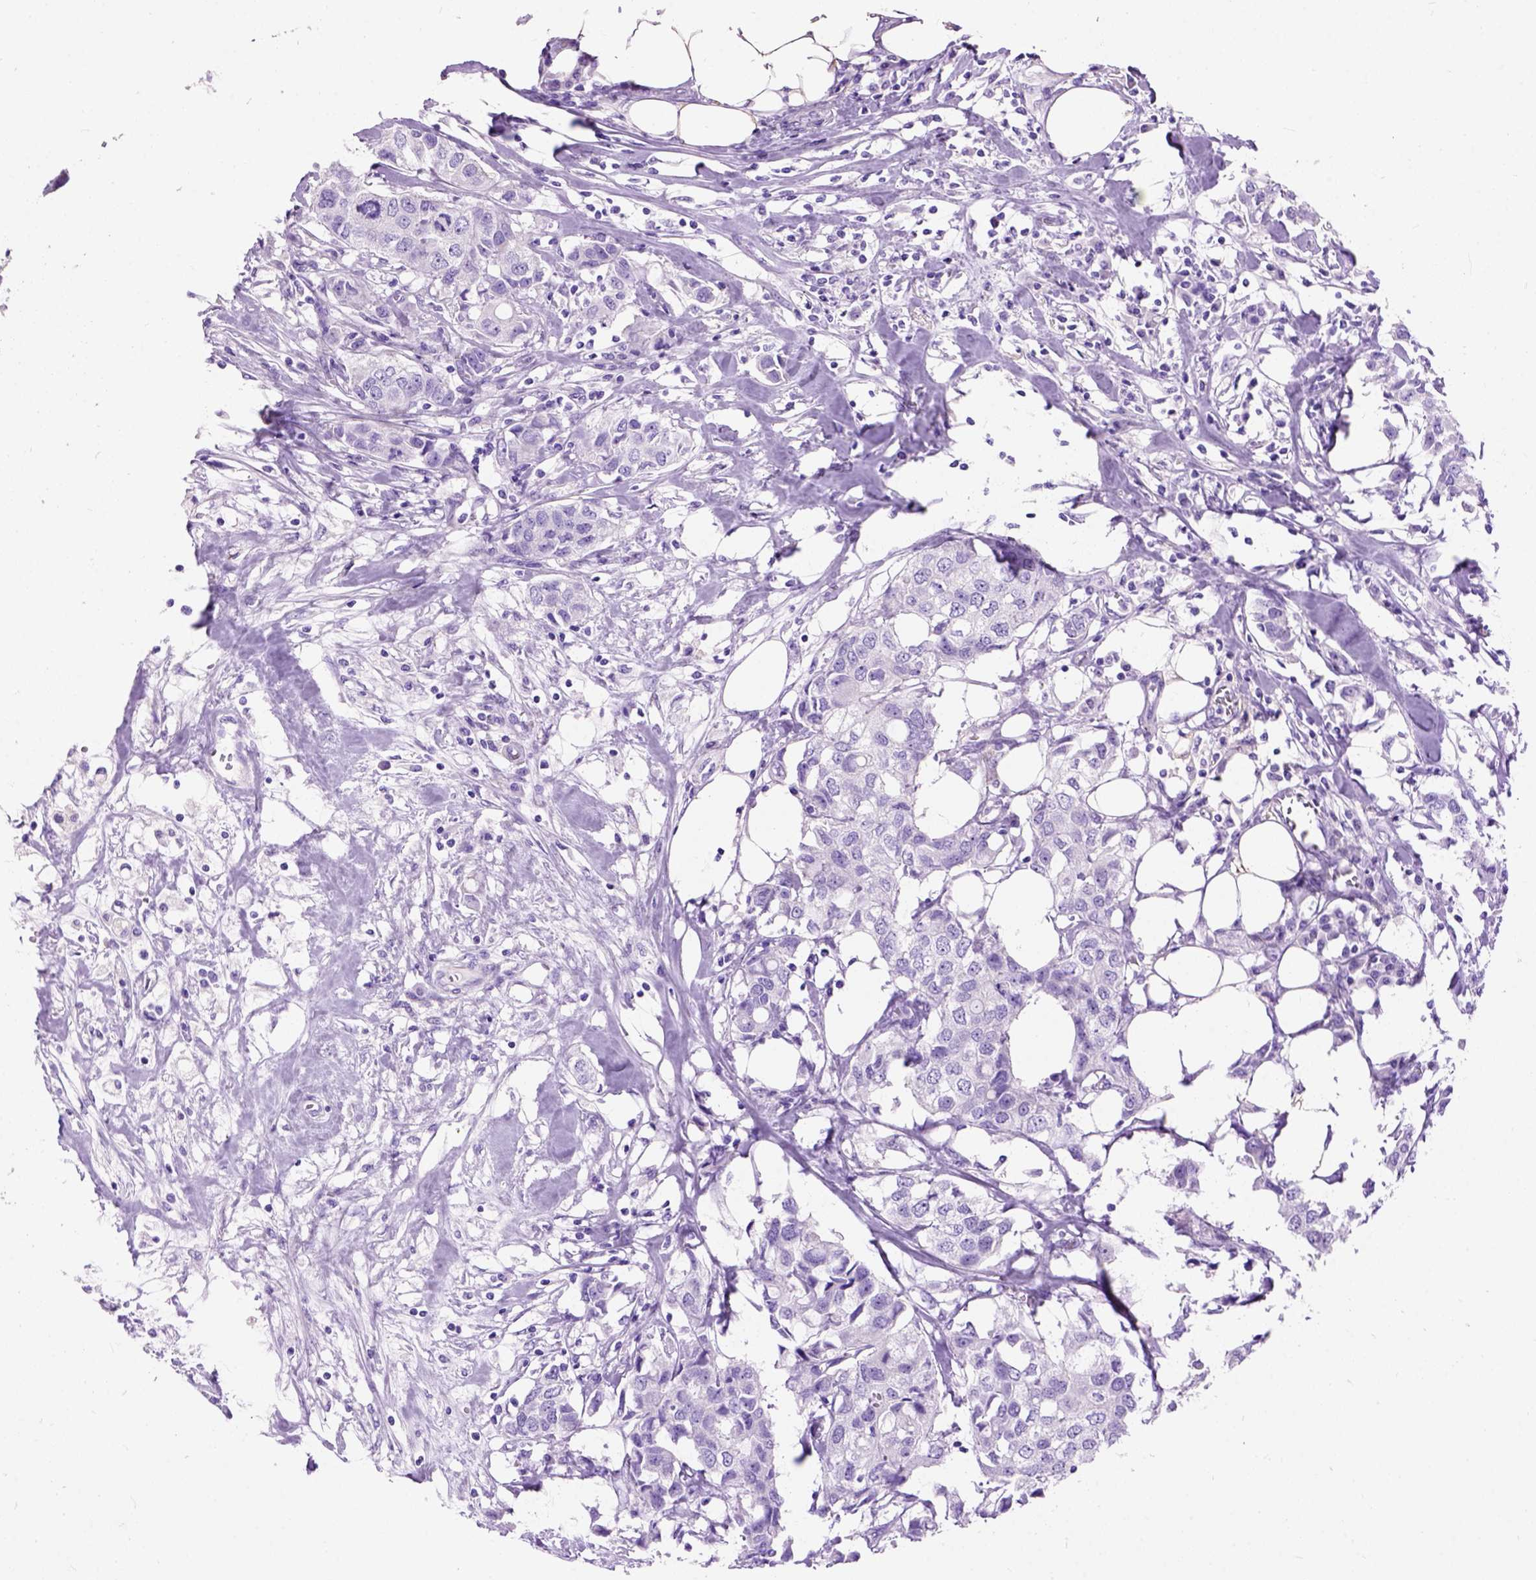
{"staining": {"intensity": "negative", "quantity": "none", "location": "none"}, "tissue": "breast cancer", "cell_type": "Tumor cells", "image_type": "cancer", "snomed": [{"axis": "morphology", "description": "Duct carcinoma"}, {"axis": "topography", "description": "Breast"}], "caption": "The immunohistochemistry (IHC) histopathology image has no significant expression in tumor cells of invasive ductal carcinoma (breast) tissue.", "gene": "MAPT", "patient": {"sex": "female", "age": 80}}